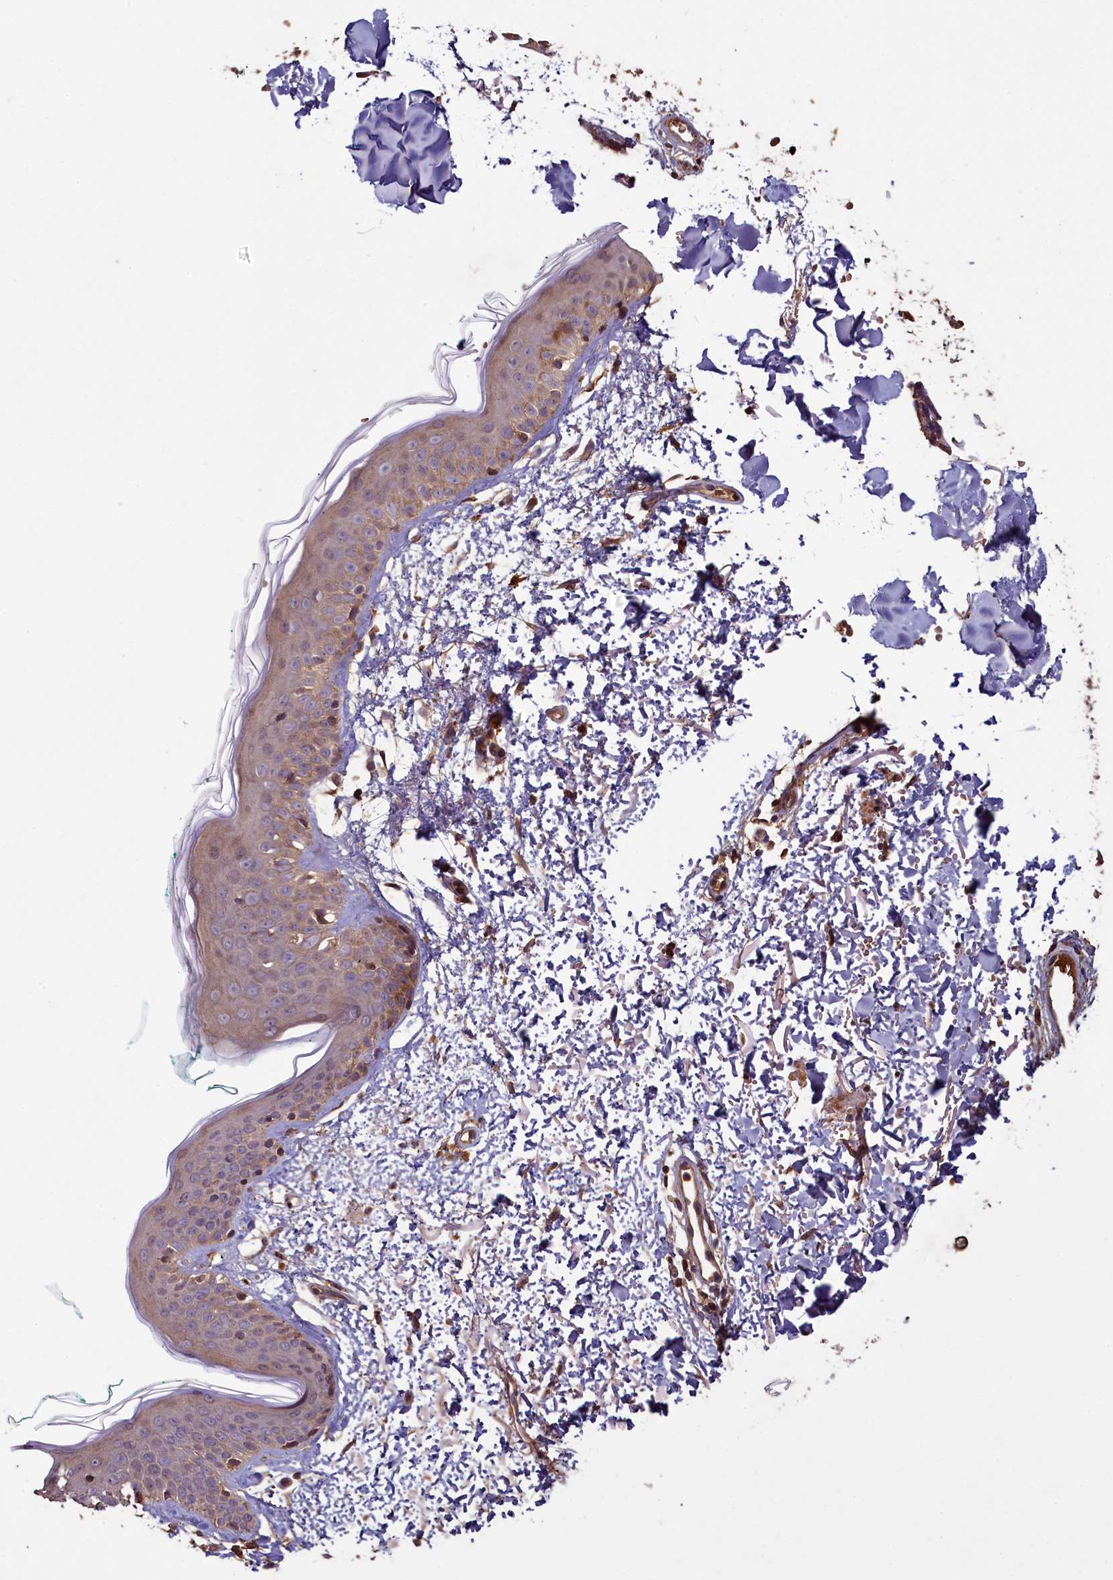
{"staining": {"intensity": "moderate", "quantity": ">75%", "location": "cytoplasmic/membranous"}, "tissue": "skin", "cell_type": "Fibroblasts", "image_type": "normal", "snomed": [{"axis": "morphology", "description": "Normal tissue, NOS"}, {"axis": "topography", "description": "Skin"}], "caption": "Brown immunohistochemical staining in unremarkable human skin displays moderate cytoplasmic/membranous positivity in about >75% of fibroblasts. Immunohistochemistry (ihc) stains the protein in brown and the nuclei are stained blue.", "gene": "NUDT6", "patient": {"sex": "male", "age": 66}}